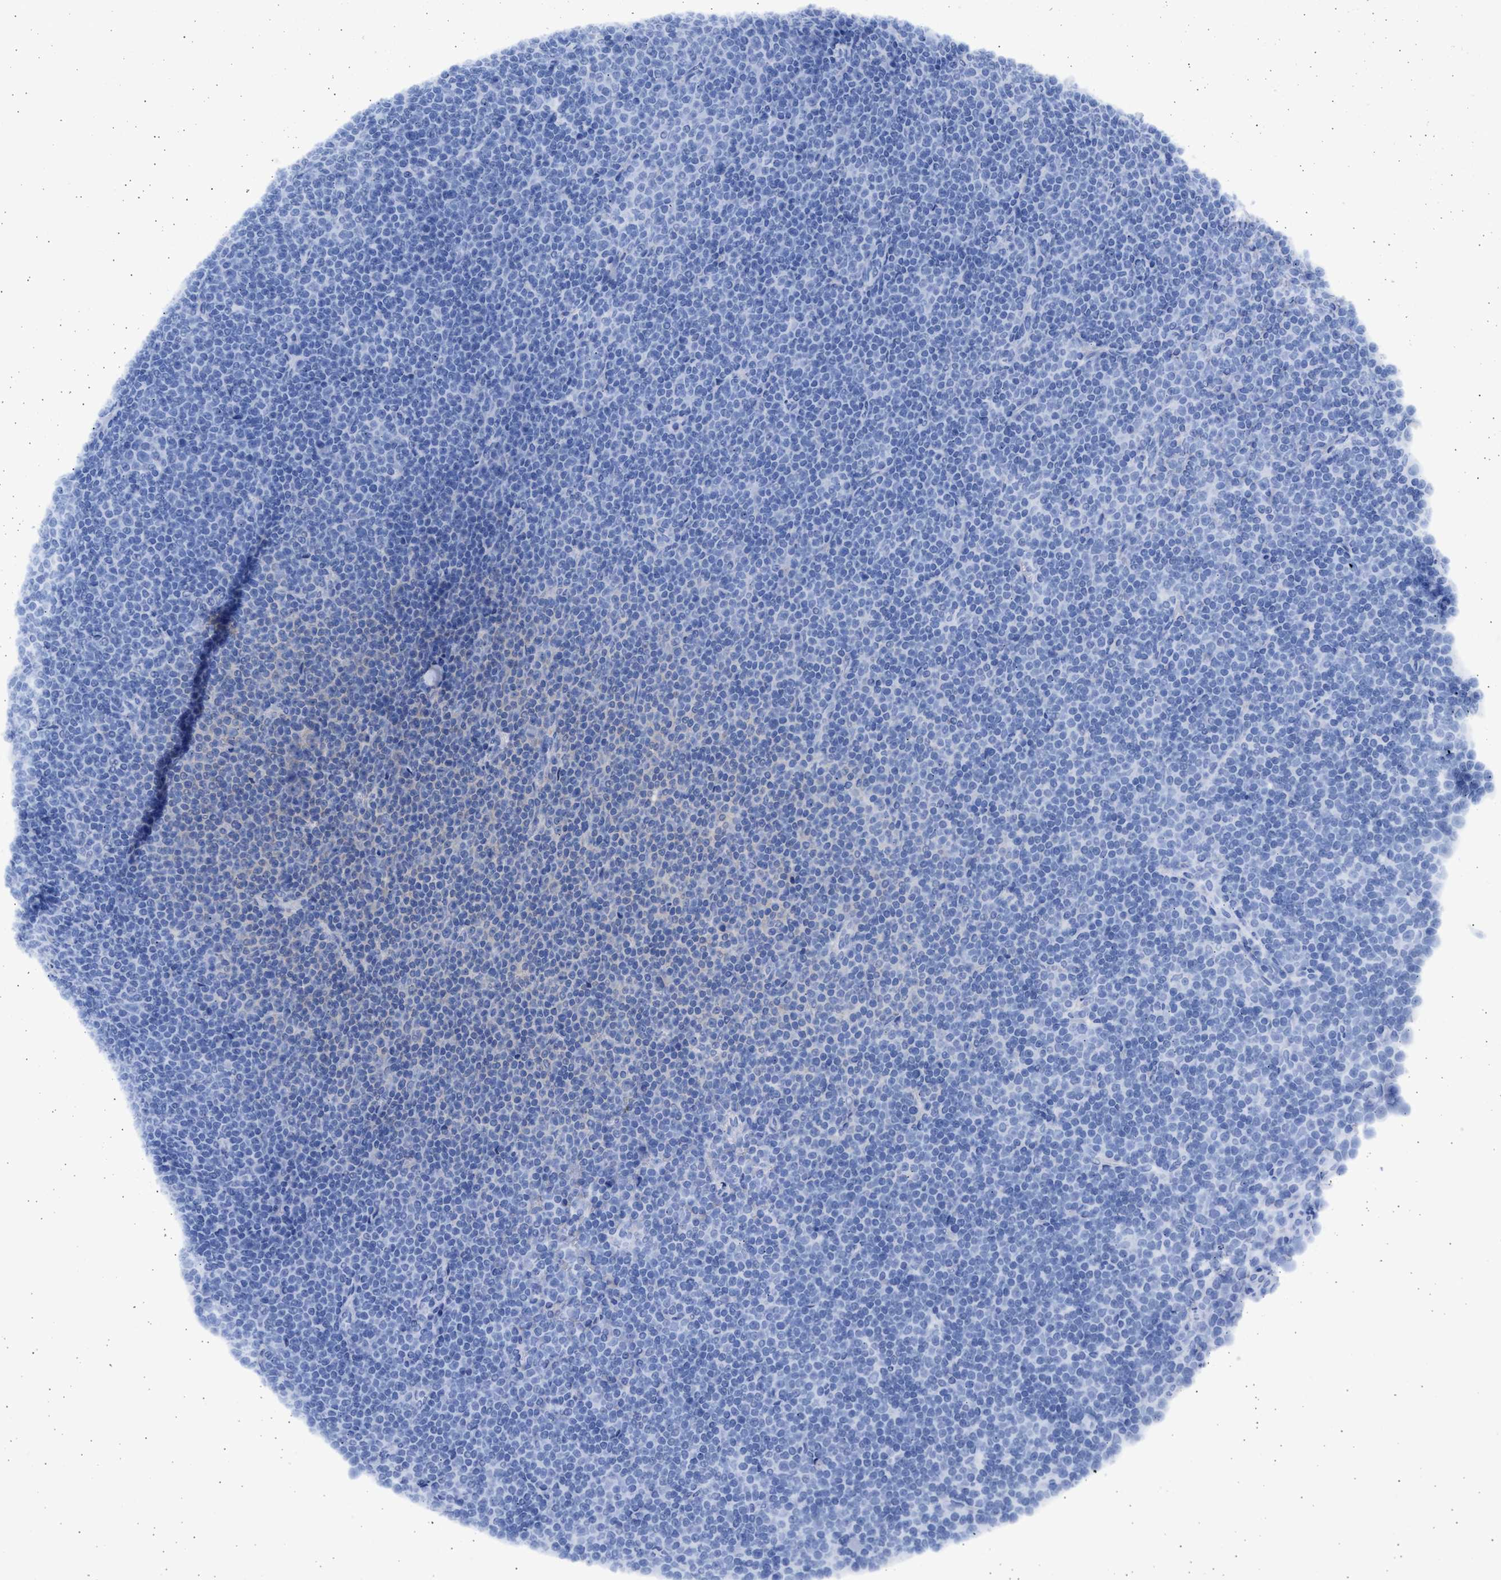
{"staining": {"intensity": "negative", "quantity": "none", "location": "none"}, "tissue": "lymphoma", "cell_type": "Tumor cells", "image_type": "cancer", "snomed": [{"axis": "morphology", "description": "Malignant lymphoma, non-Hodgkin's type, Low grade"}, {"axis": "topography", "description": "Lymph node"}], "caption": "Lymphoma was stained to show a protein in brown. There is no significant staining in tumor cells.", "gene": "ALDOC", "patient": {"sex": "female", "age": 67}}